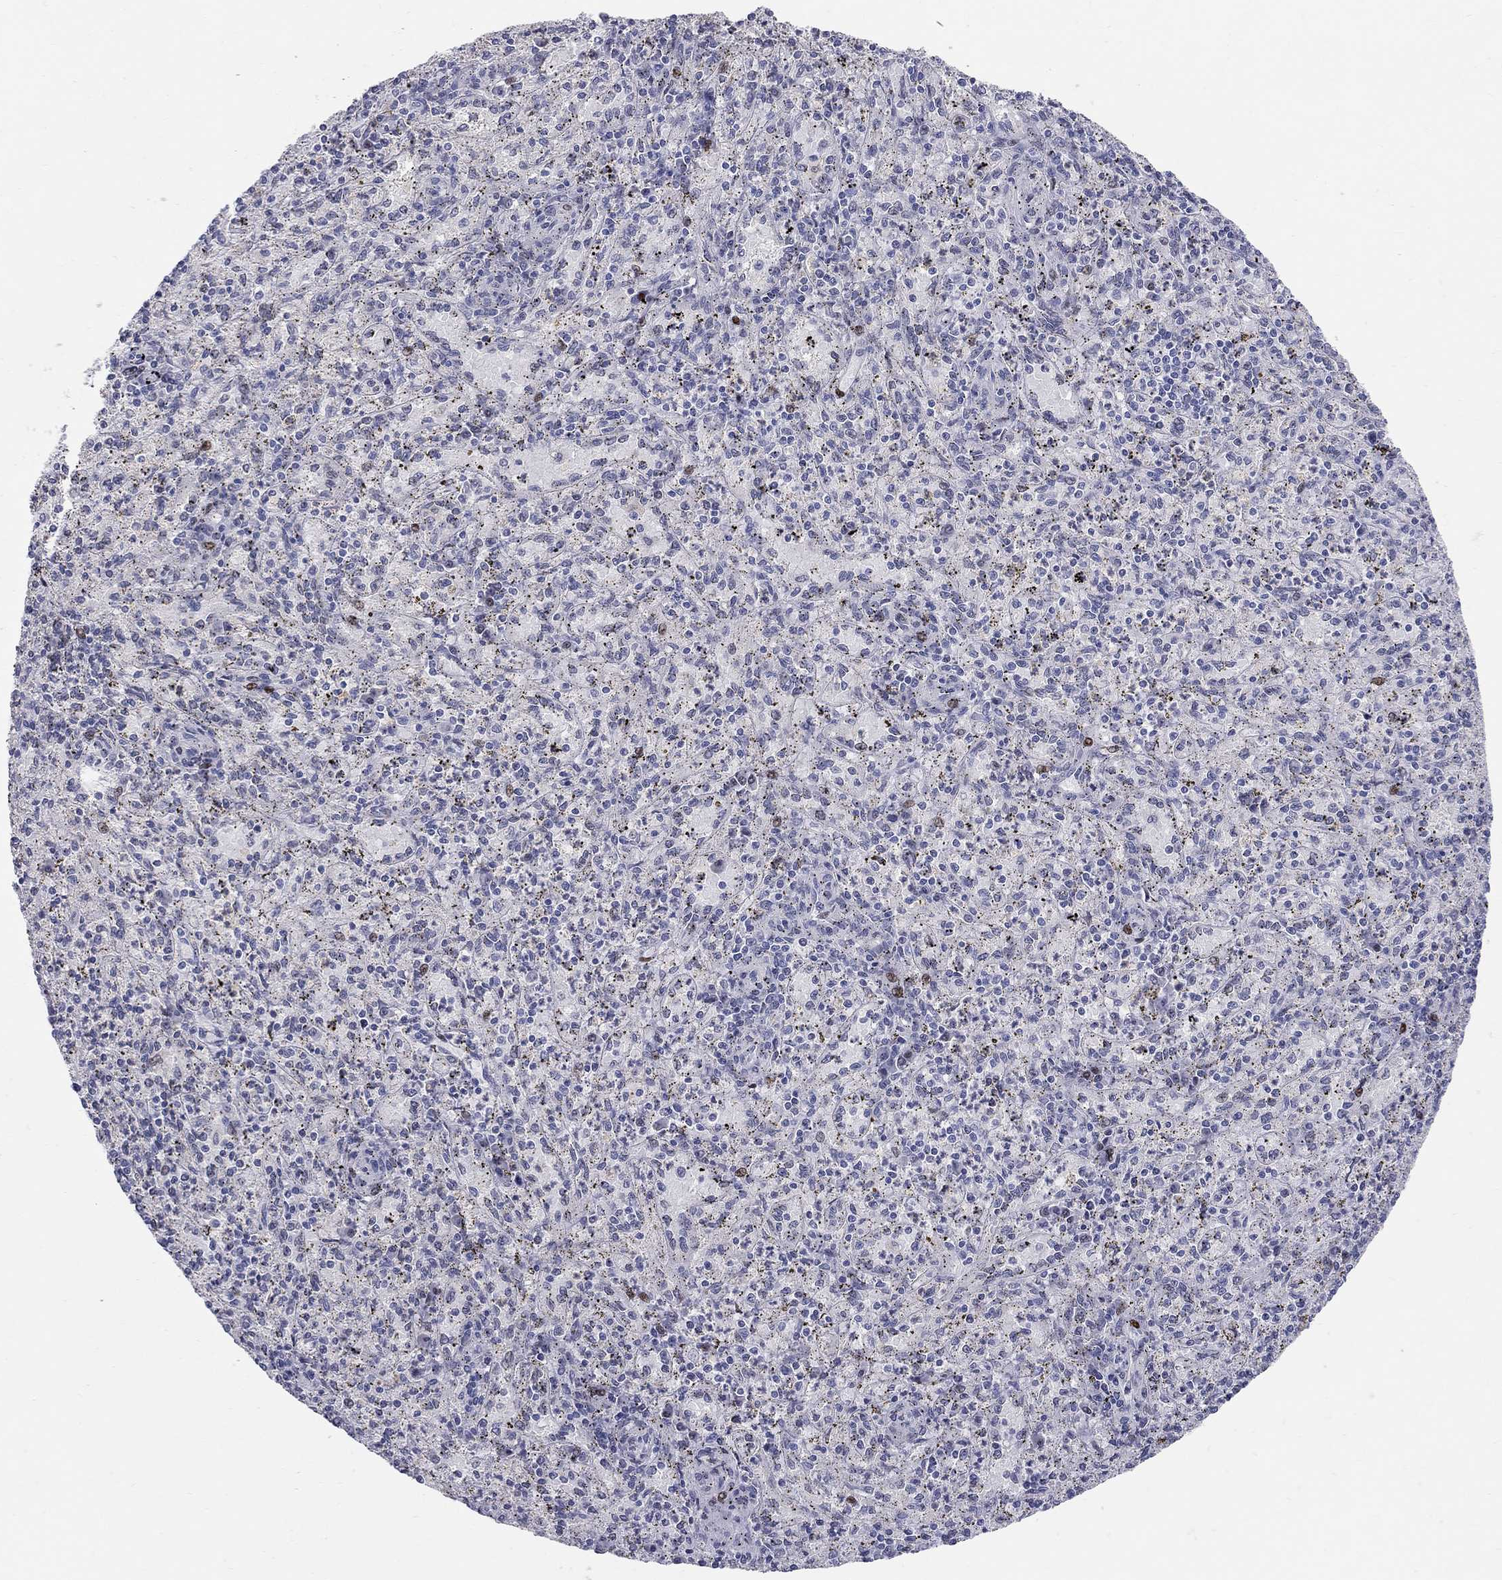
{"staining": {"intensity": "negative", "quantity": "none", "location": "none"}, "tissue": "spleen", "cell_type": "Cells in red pulp", "image_type": "normal", "snomed": [{"axis": "morphology", "description": "Normal tissue, NOS"}, {"axis": "topography", "description": "Spleen"}], "caption": "DAB (3,3'-diaminobenzidine) immunohistochemical staining of unremarkable spleen exhibits no significant positivity in cells in red pulp. (DAB (3,3'-diaminobenzidine) immunohistochemistry (IHC) visualized using brightfield microscopy, high magnification).", "gene": "RAPGEF5", "patient": {"sex": "male", "age": 60}}